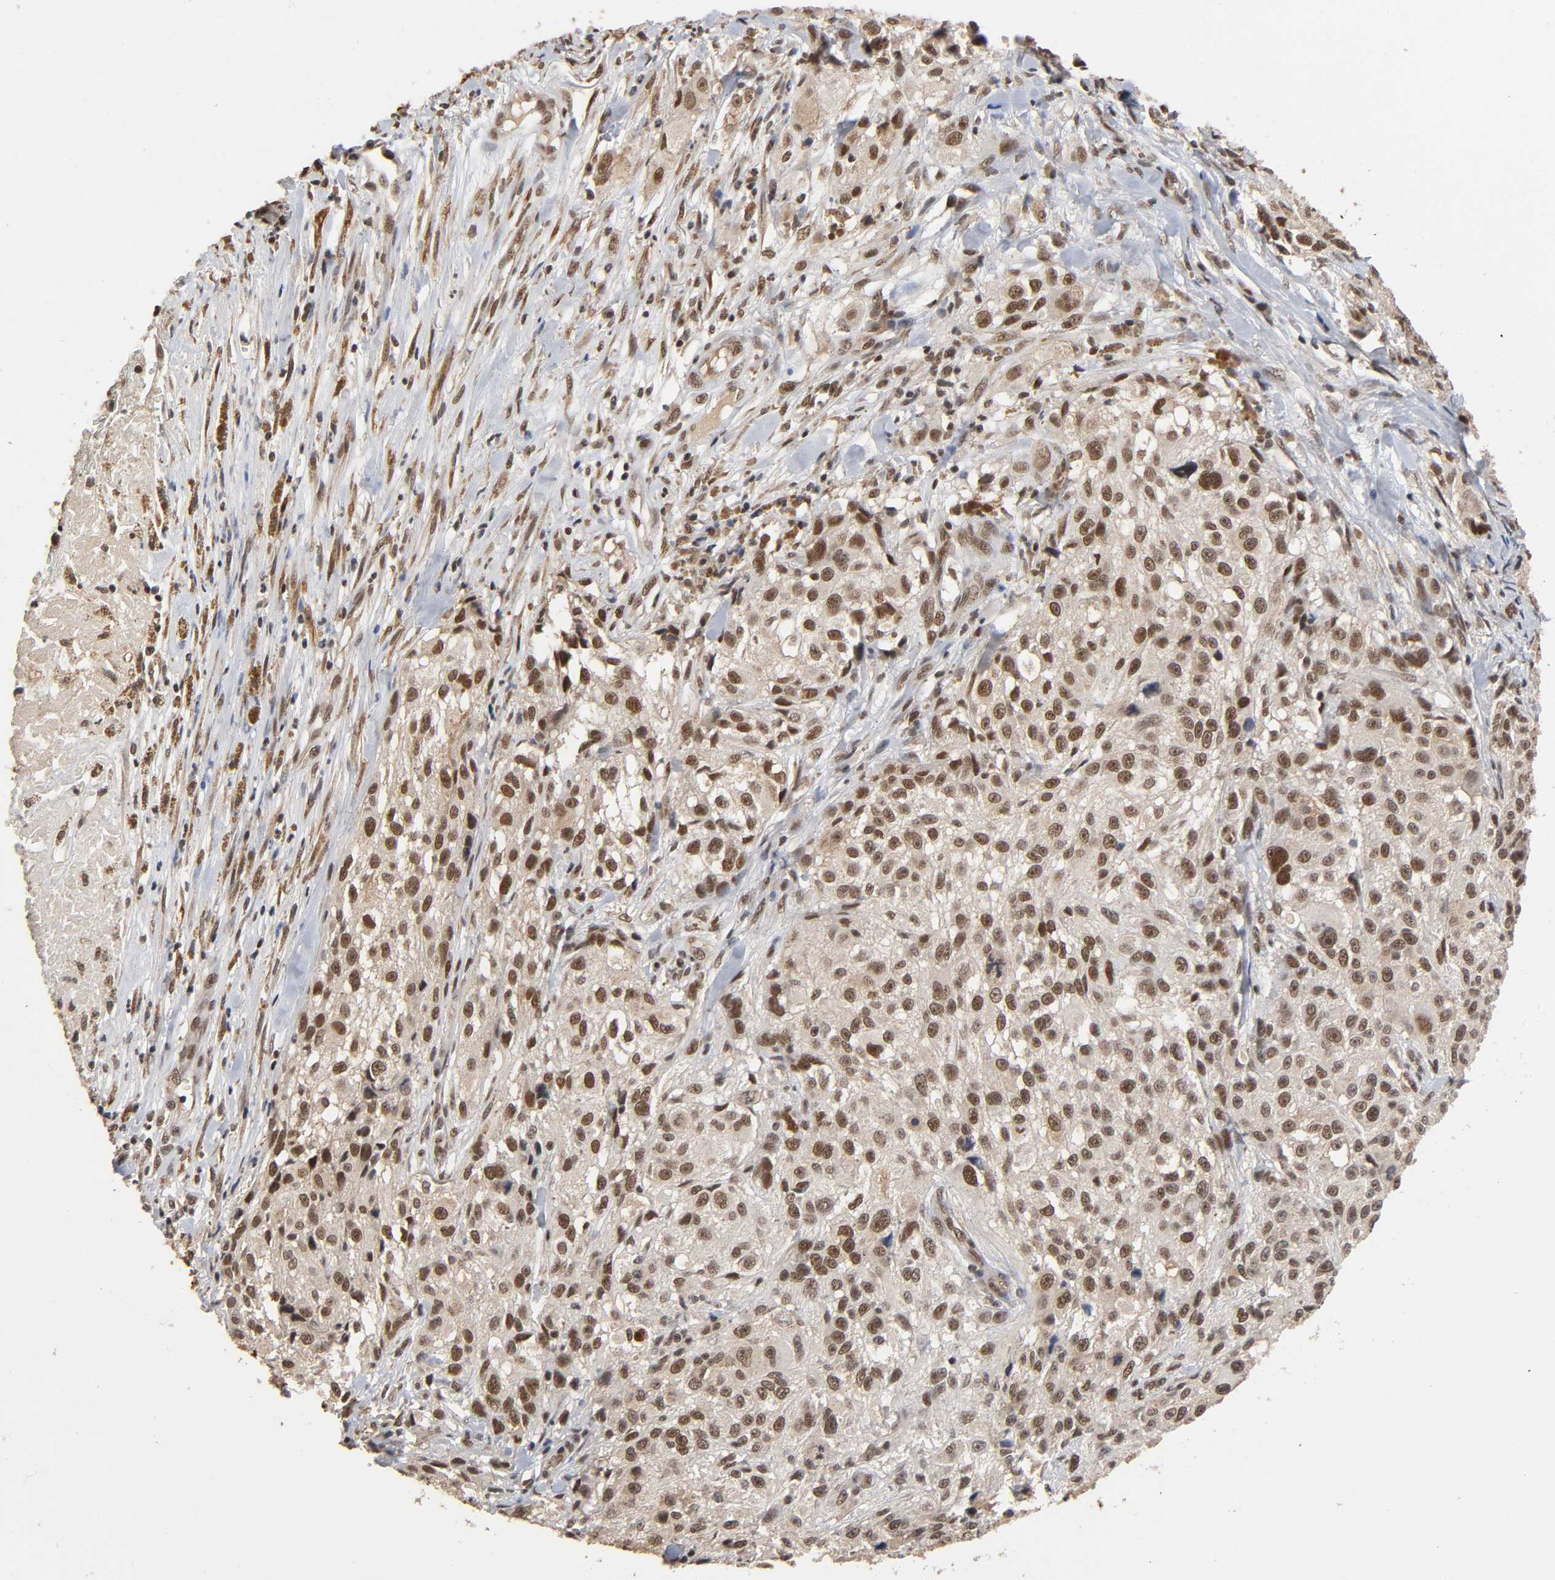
{"staining": {"intensity": "strong", "quantity": "25%-75%", "location": "cytoplasmic/membranous,nuclear"}, "tissue": "melanoma", "cell_type": "Tumor cells", "image_type": "cancer", "snomed": [{"axis": "morphology", "description": "Necrosis, NOS"}, {"axis": "morphology", "description": "Malignant melanoma, NOS"}, {"axis": "topography", "description": "Skin"}], "caption": "Malignant melanoma stained for a protein displays strong cytoplasmic/membranous and nuclear positivity in tumor cells.", "gene": "ZNF384", "patient": {"sex": "female", "age": 87}}